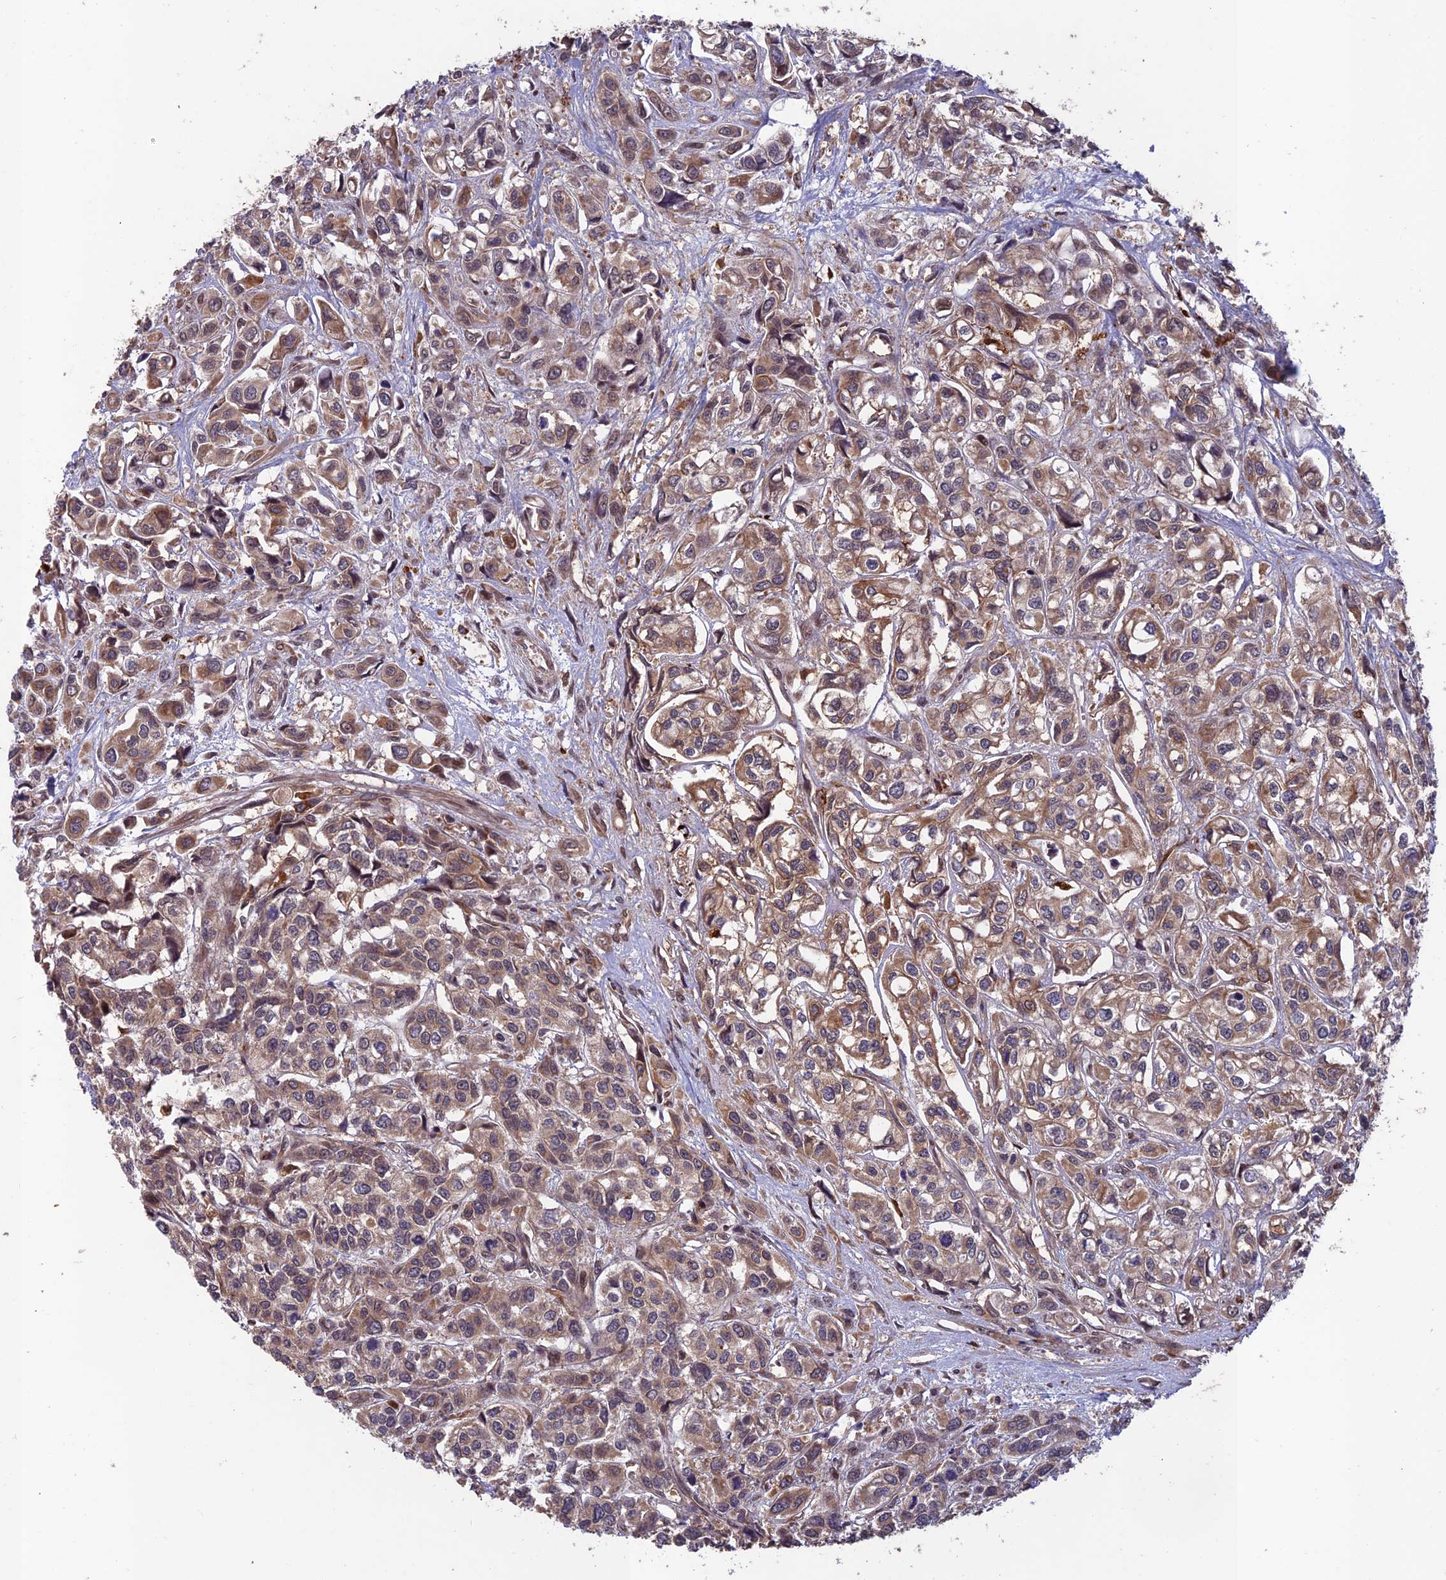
{"staining": {"intensity": "moderate", "quantity": ">75%", "location": "cytoplasmic/membranous"}, "tissue": "urothelial cancer", "cell_type": "Tumor cells", "image_type": "cancer", "snomed": [{"axis": "morphology", "description": "Urothelial carcinoma, High grade"}, {"axis": "topography", "description": "Urinary bladder"}], "caption": "Immunohistochemistry (IHC) micrograph of human urothelial cancer stained for a protein (brown), which exhibits medium levels of moderate cytoplasmic/membranous staining in about >75% of tumor cells.", "gene": "MAST2", "patient": {"sex": "male", "age": 67}}